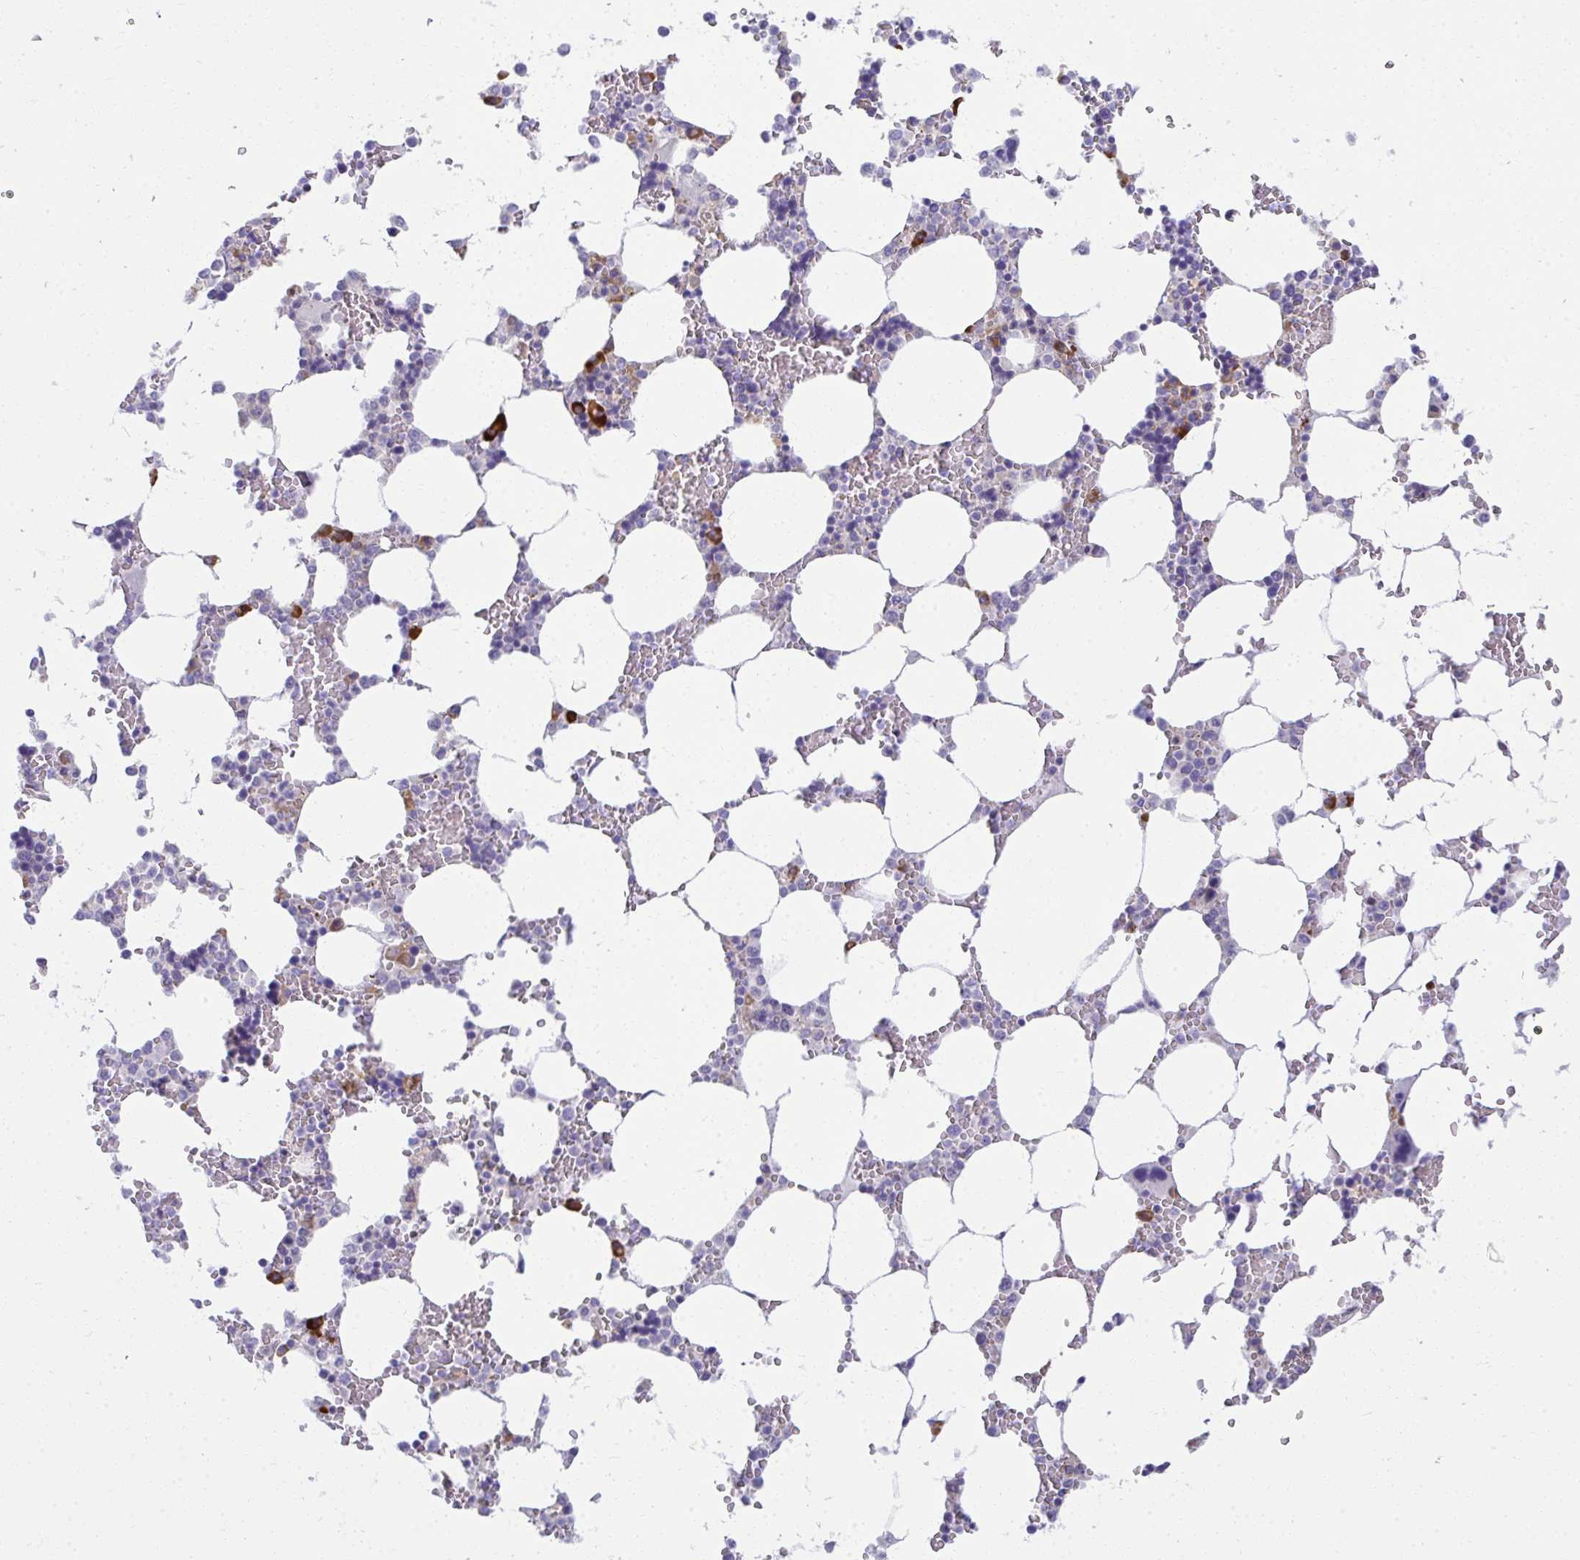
{"staining": {"intensity": "strong", "quantity": "<25%", "location": "cytoplasmic/membranous"}, "tissue": "bone marrow", "cell_type": "Hematopoietic cells", "image_type": "normal", "snomed": [{"axis": "morphology", "description": "Normal tissue, NOS"}, {"axis": "topography", "description": "Bone marrow"}], "caption": "Immunohistochemistry image of unremarkable bone marrow stained for a protein (brown), which reveals medium levels of strong cytoplasmic/membranous staining in about <25% of hematopoietic cells.", "gene": "FASLG", "patient": {"sex": "male", "age": 64}}